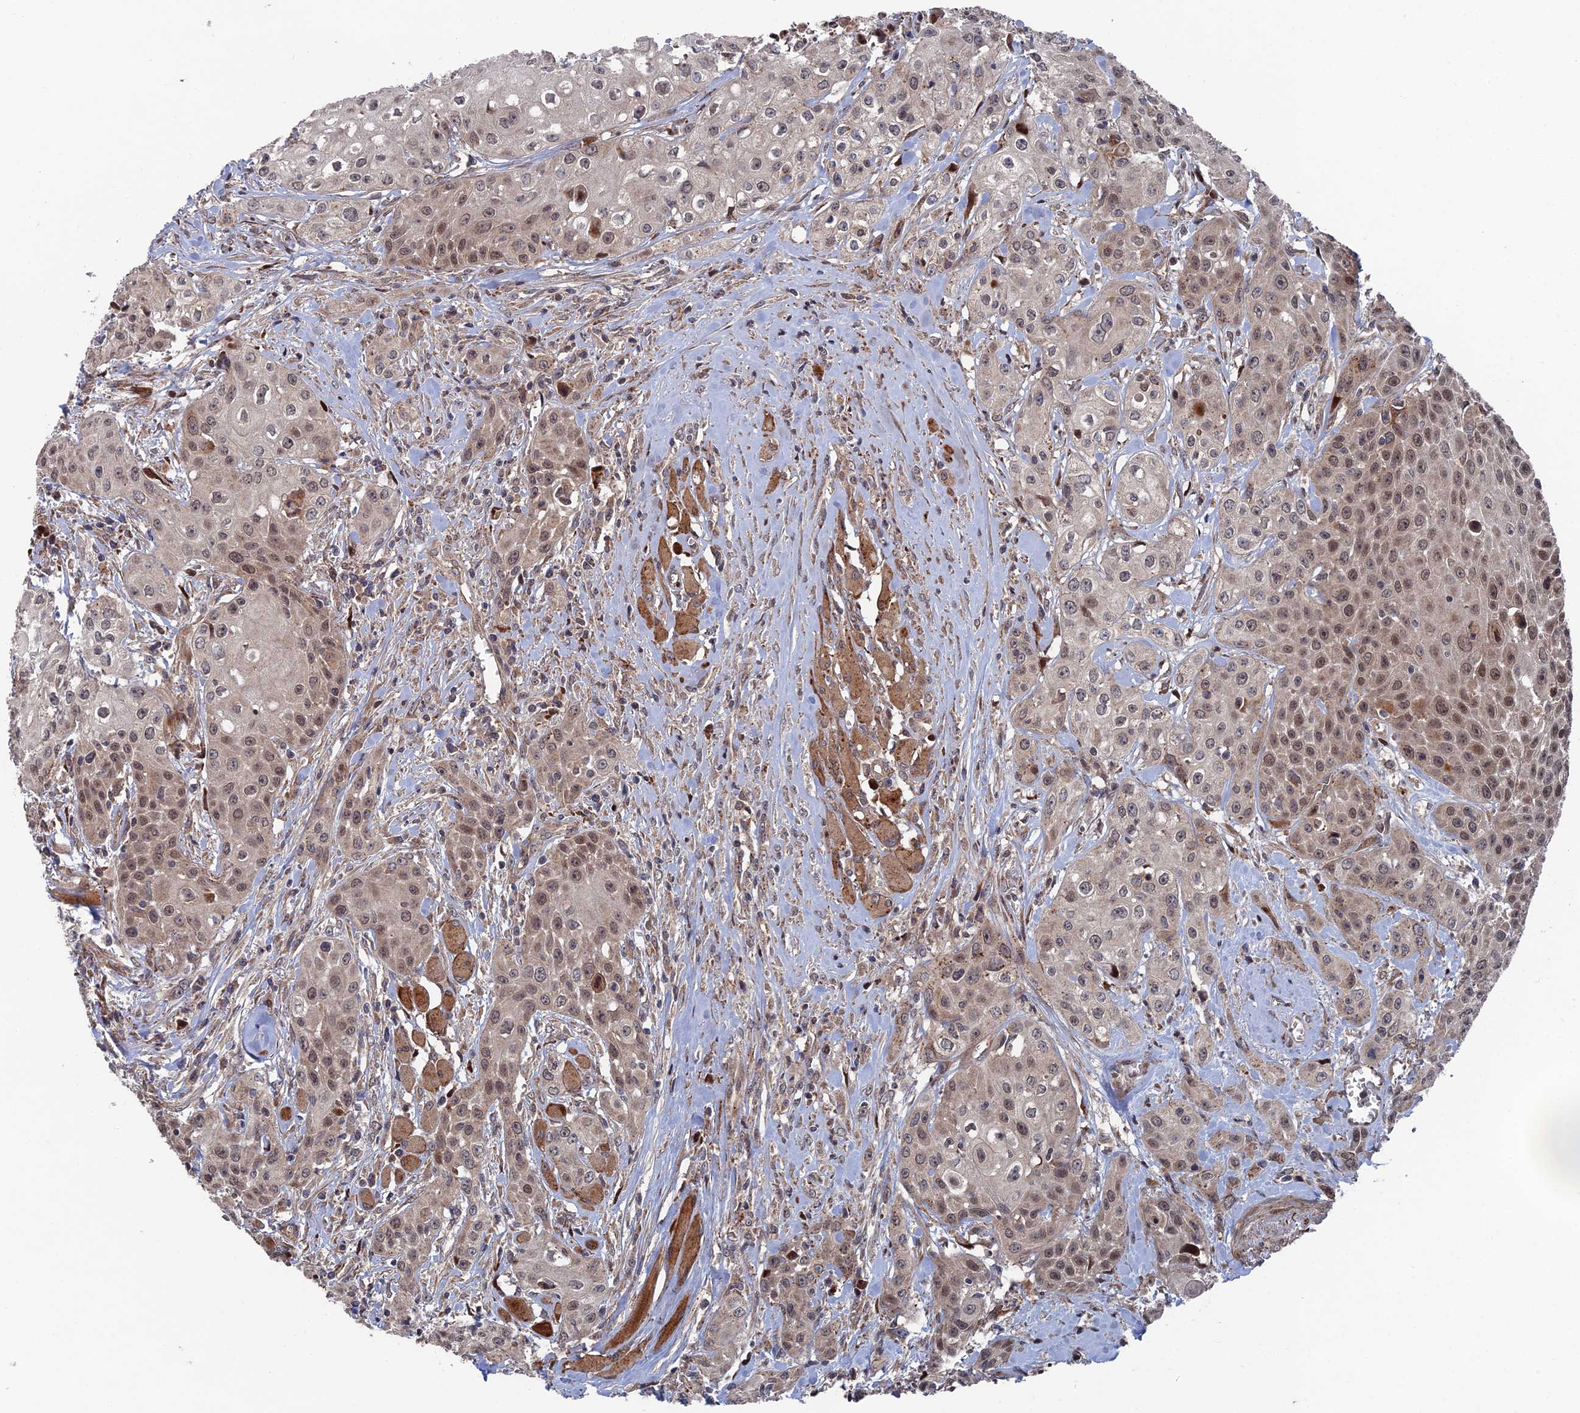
{"staining": {"intensity": "moderate", "quantity": "25%-75%", "location": "cytoplasmic/membranous,nuclear"}, "tissue": "head and neck cancer", "cell_type": "Tumor cells", "image_type": "cancer", "snomed": [{"axis": "morphology", "description": "Squamous cell carcinoma, NOS"}, {"axis": "topography", "description": "Oral tissue"}, {"axis": "topography", "description": "Head-Neck"}], "caption": "Immunohistochemistry (IHC) (DAB (3,3'-diaminobenzidine)) staining of squamous cell carcinoma (head and neck) displays moderate cytoplasmic/membranous and nuclear protein expression in approximately 25%-75% of tumor cells.", "gene": "GTF2IRD1", "patient": {"sex": "female", "age": 82}}